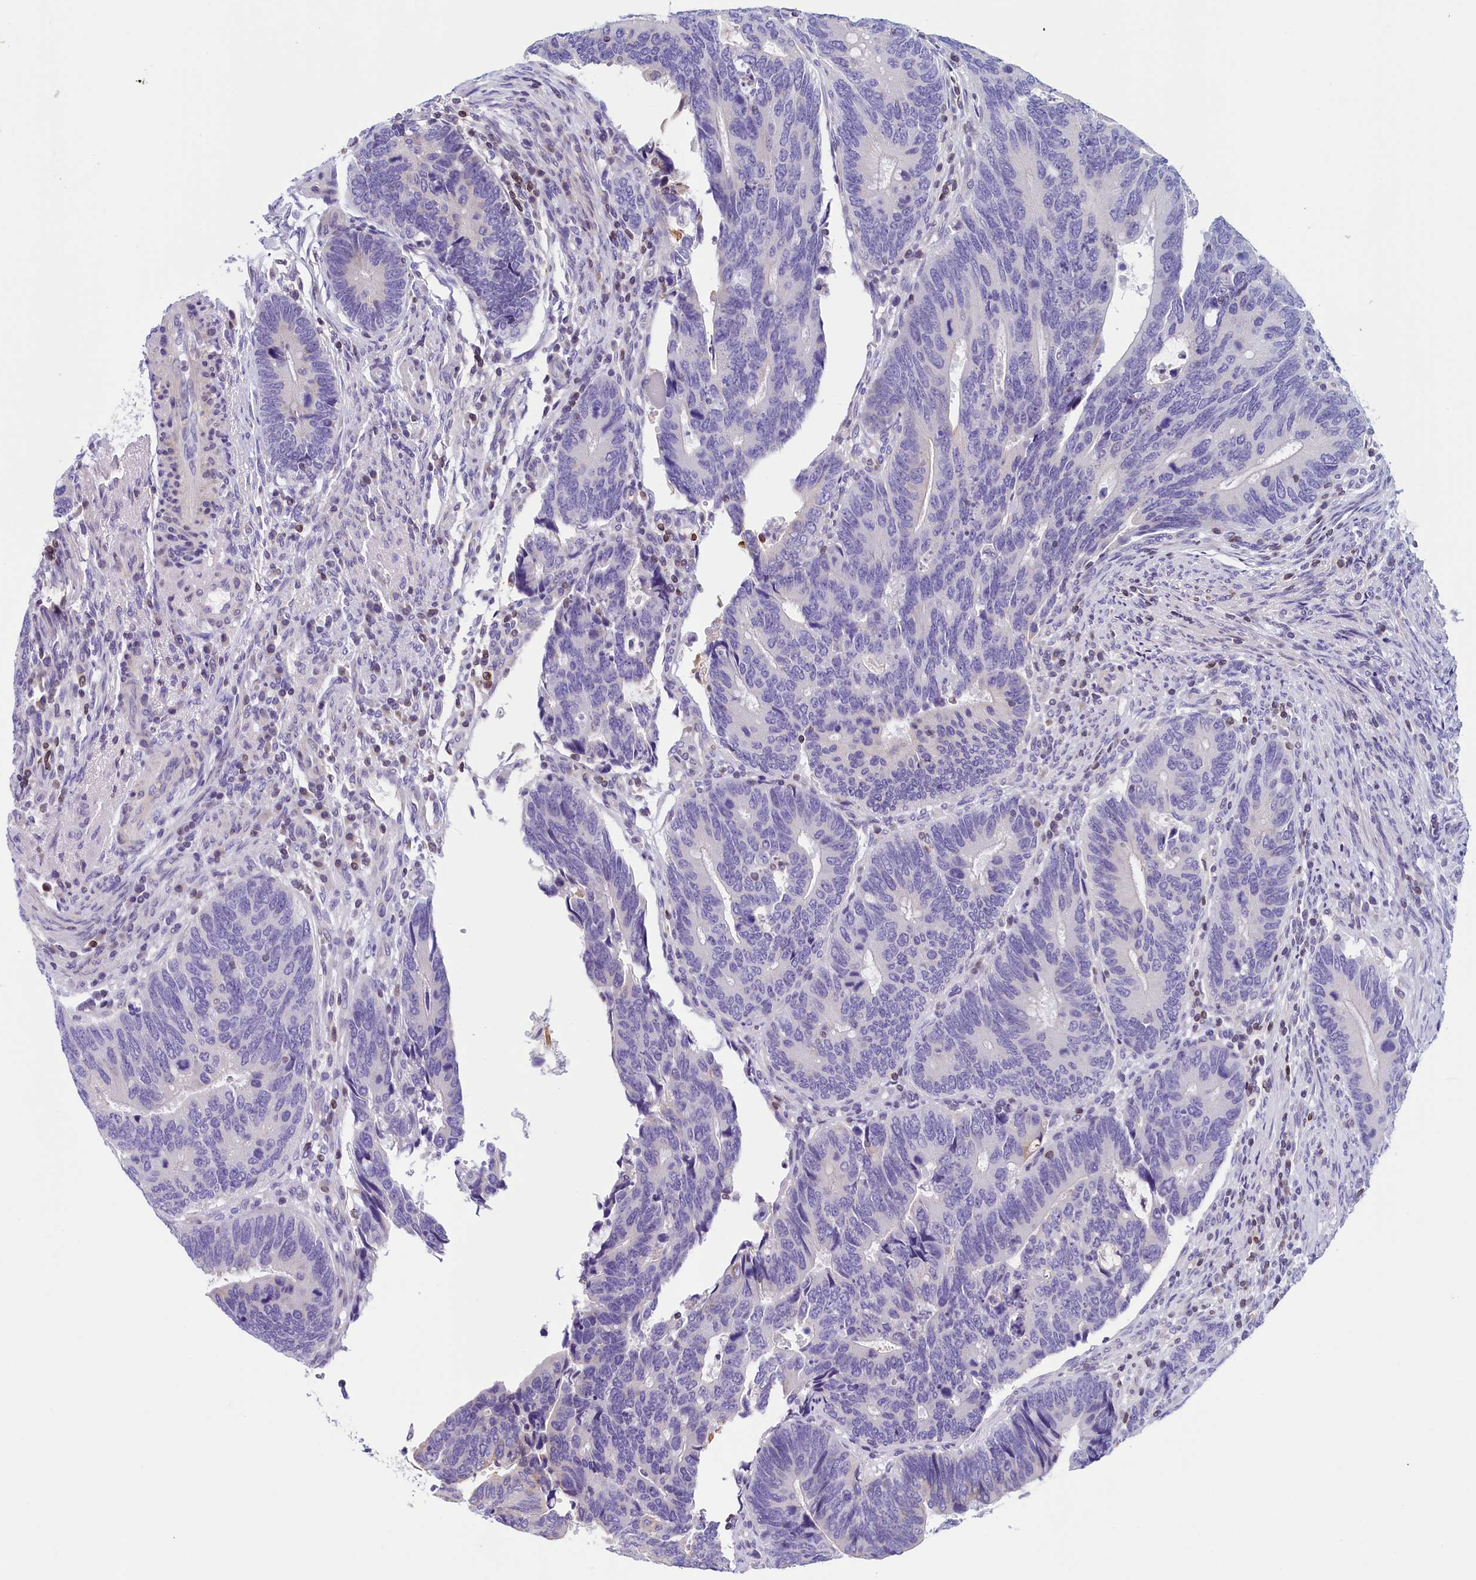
{"staining": {"intensity": "negative", "quantity": "none", "location": "none"}, "tissue": "colorectal cancer", "cell_type": "Tumor cells", "image_type": "cancer", "snomed": [{"axis": "morphology", "description": "Adenocarcinoma, NOS"}, {"axis": "topography", "description": "Colon"}], "caption": "This is an IHC photomicrograph of human colorectal cancer (adenocarcinoma). There is no expression in tumor cells.", "gene": "TRAF3IP3", "patient": {"sex": "male", "age": 87}}